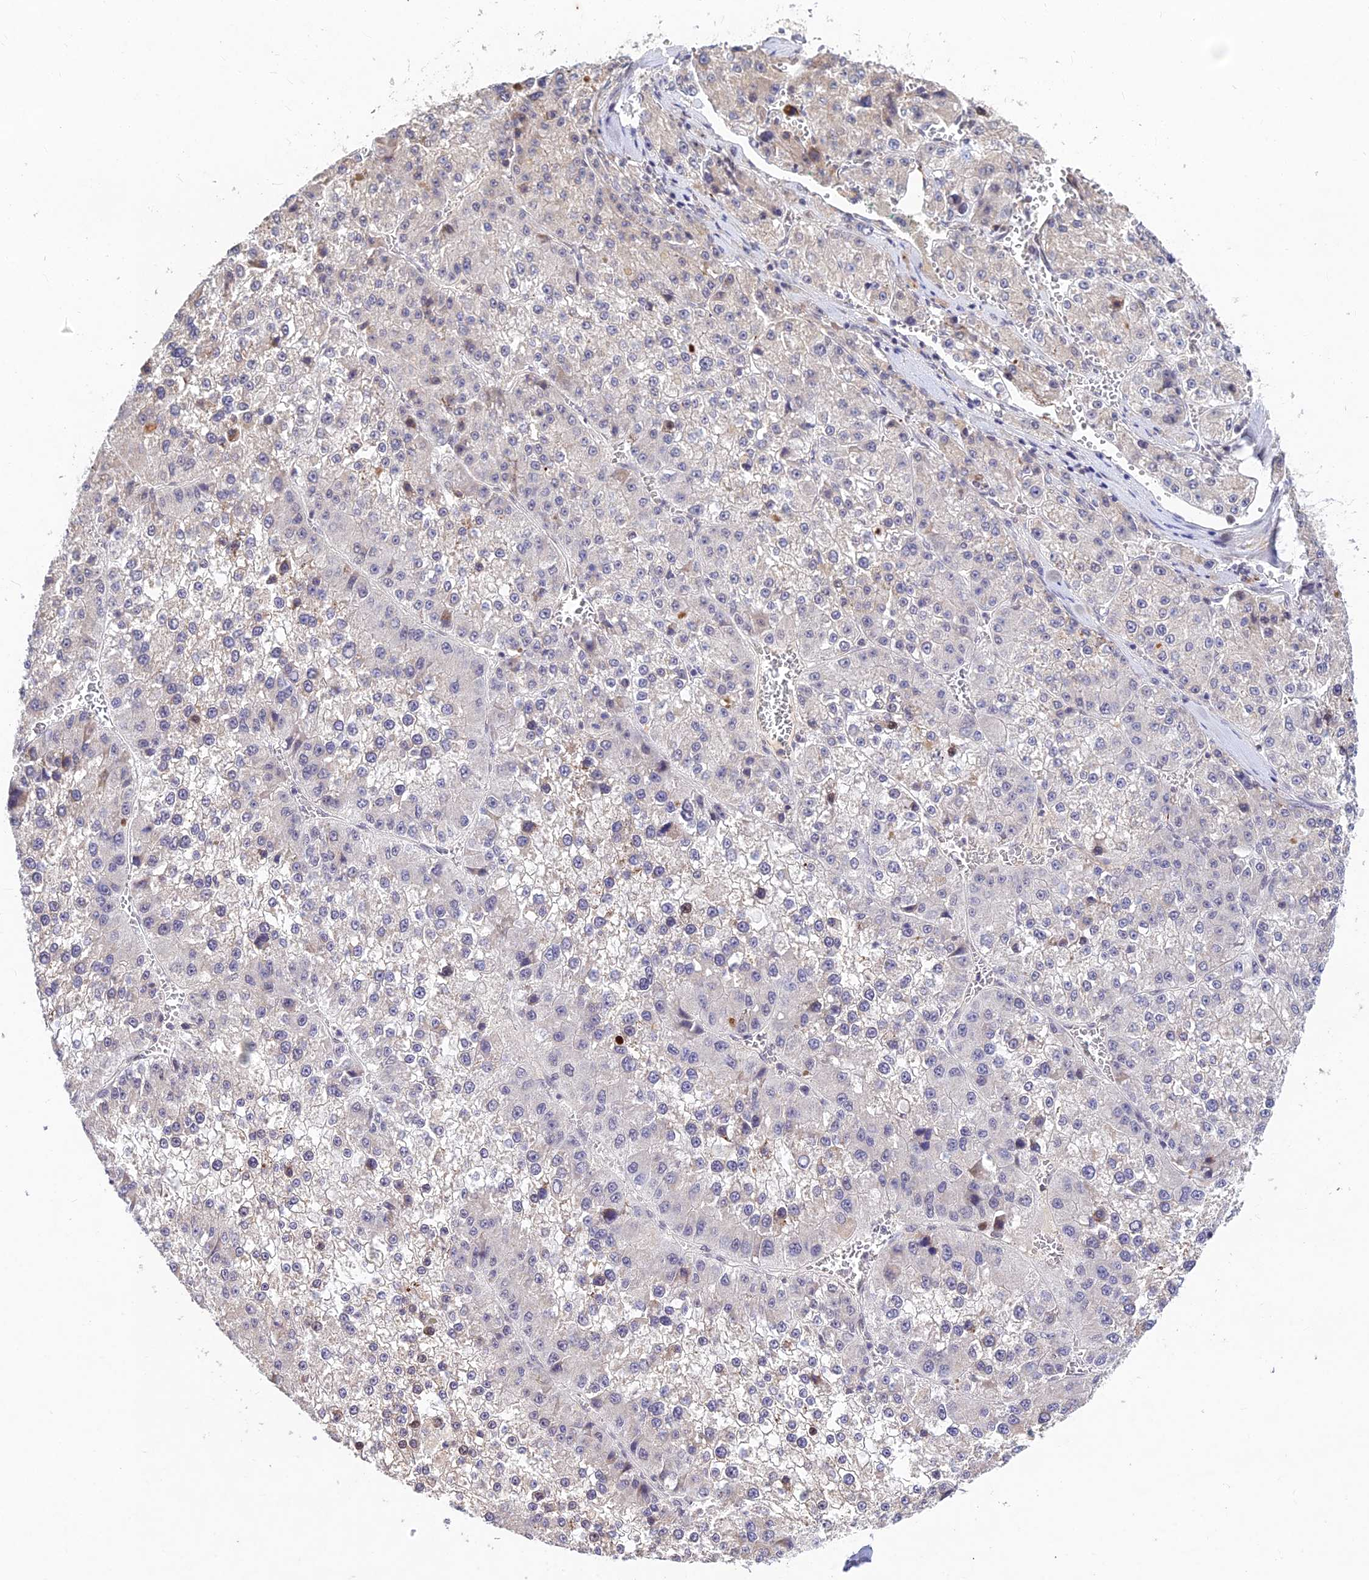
{"staining": {"intensity": "negative", "quantity": "none", "location": "none"}, "tissue": "liver cancer", "cell_type": "Tumor cells", "image_type": "cancer", "snomed": [{"axis": "morphology", "description": "Carcinoma, Hepatocellular, NOS"}, {"axis": "topography", "description": "Liver"}], "caption": "This is an immunohistochemistry photomicrograph of liver cancer. There is no expression in tumor cells.", "gene": "RAVER1", "patient": {"sex": "female", "age": 73}}